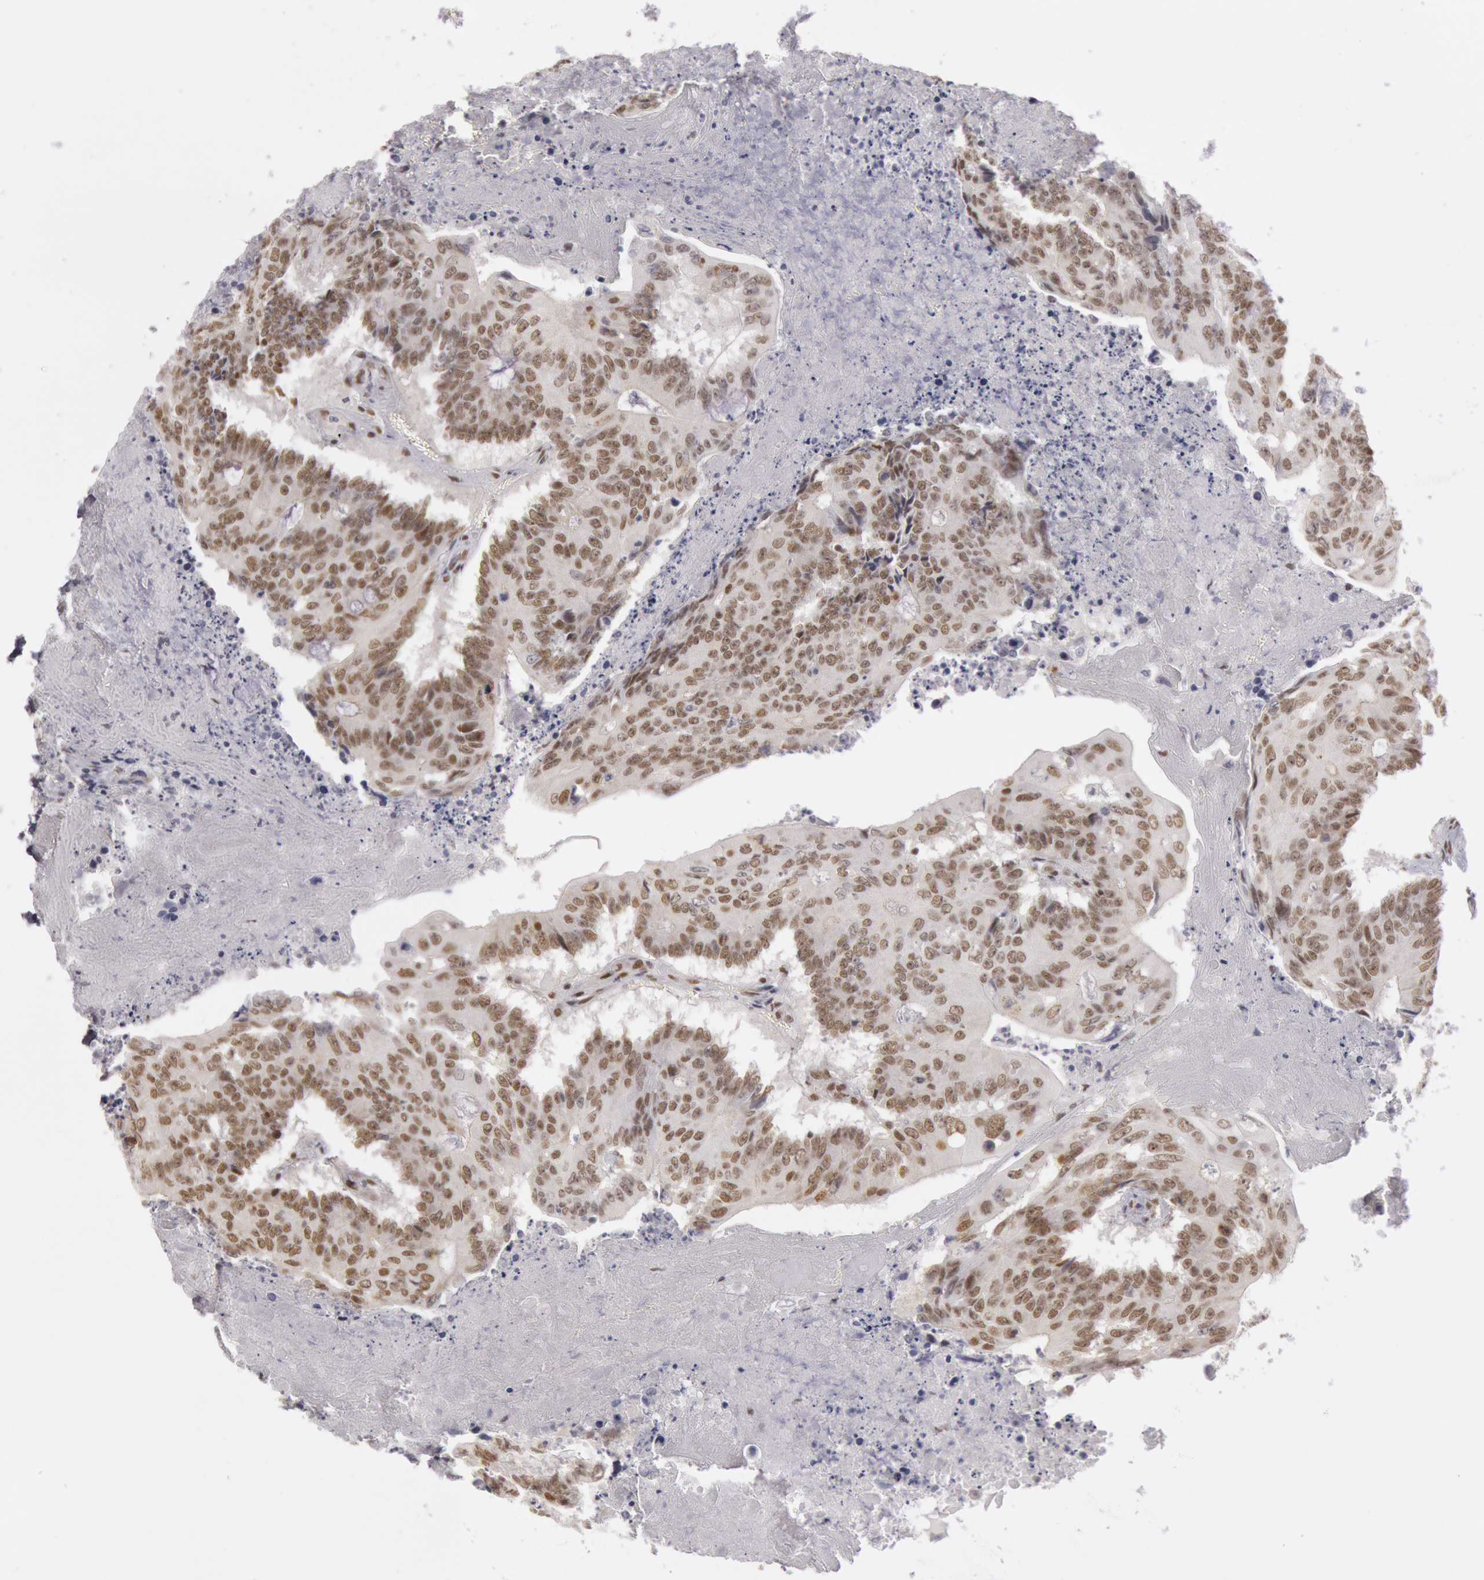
{"staining": {"intensity": "moderate", "quantity": ">75%", "location": "nuclear"}, "tissue": "colorectal cancer", "cell_type": "Tumor cells", "image_type": "cancer", "snomed": [{"axis": "morphology", "description": "Adenocarcinoma, NOS"}, {"axis": "topography", "description": "Colon"}], "caption": "Colorectal adenocarcinoma tissue shows moderate nuclear expression in about >75% of tumor cells (DAB IHC with brightfield microscopy, high magnification).", "gene": "ESS2", "patient": {"sex": "male", "age": 65}}